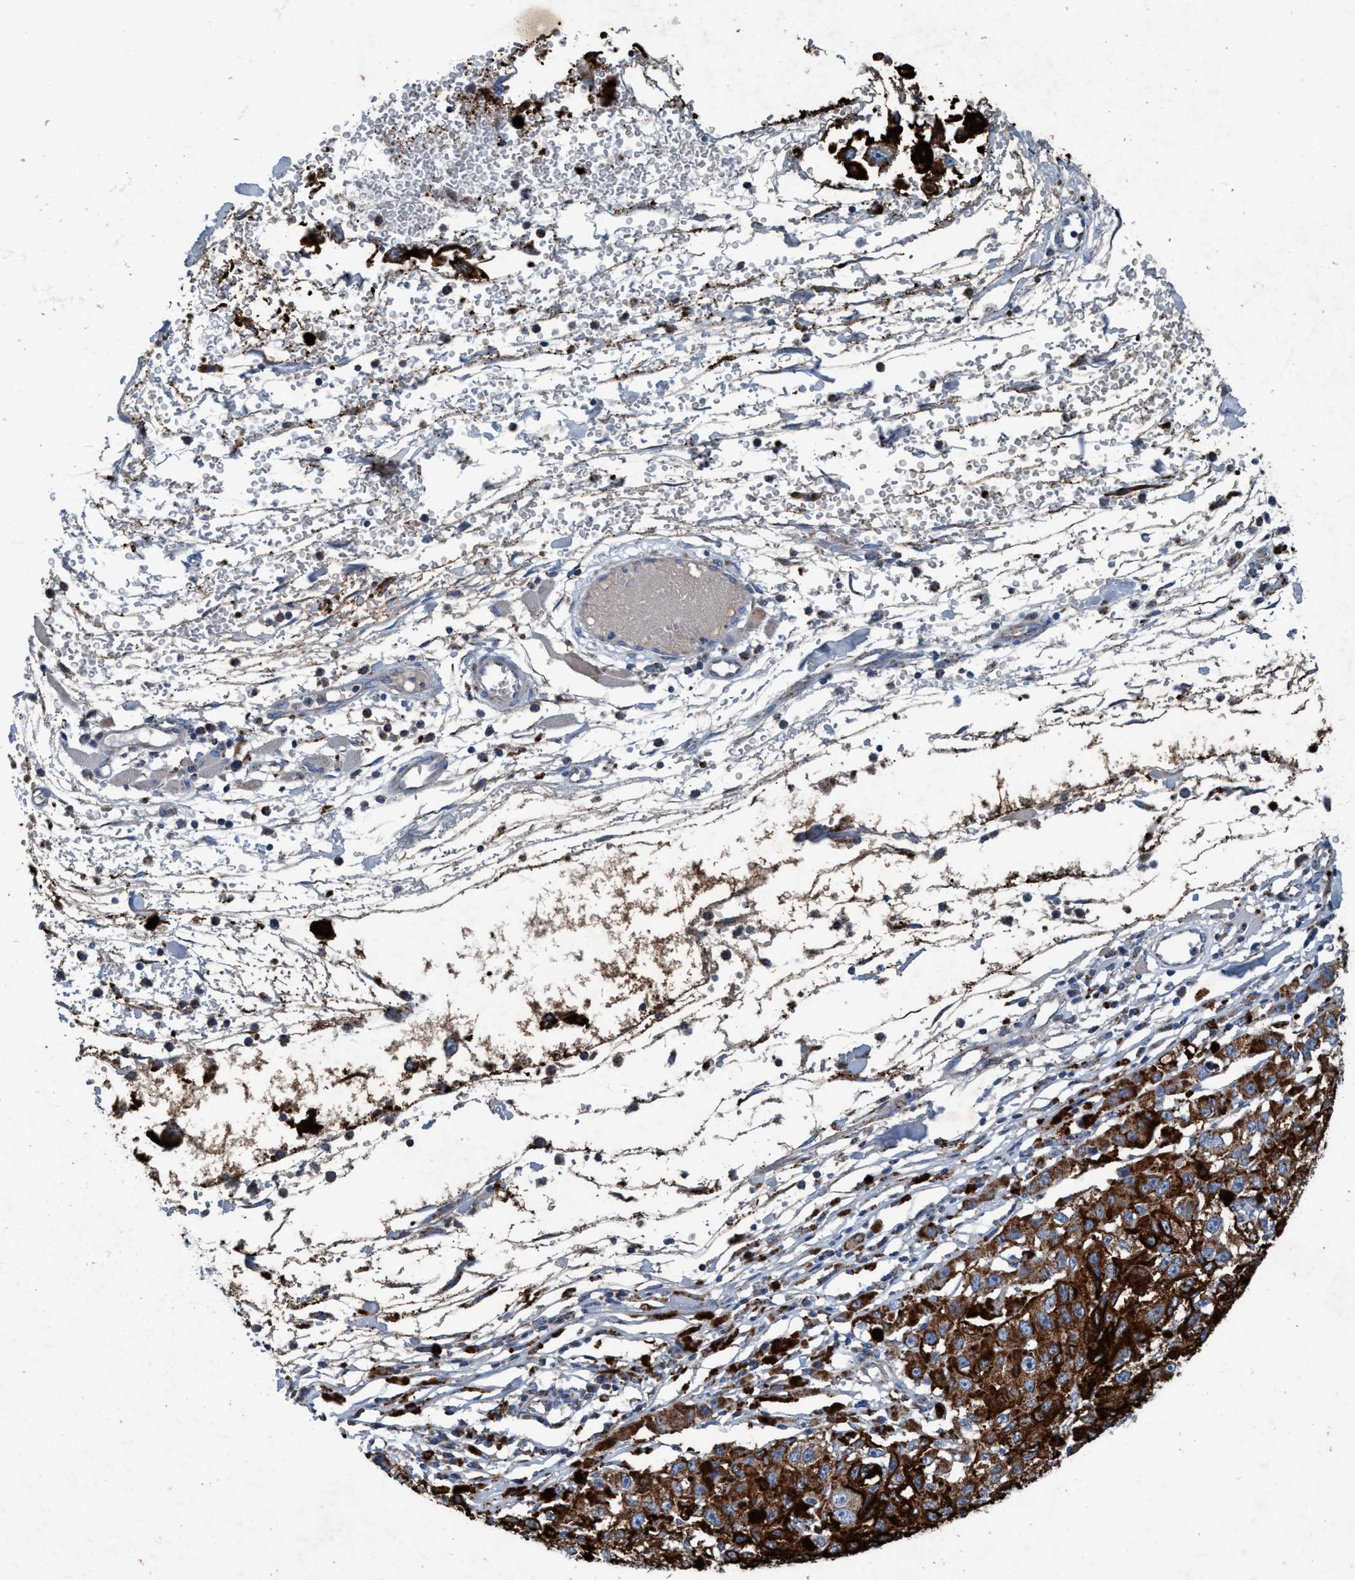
{"staining": {"intensity": "moderate", "quantity": ">75%", "location": "cytoplasmic/membranous"}, "tissue": "melanoma", "cell_type": "Tumor cells", "image_type": "cancer", "snomed": [{"axis": "morphology", "description": "Malignant melanoma, NOS"}, {"axis": "topography", "description": "Skin"}], "caption": "Melanoma stained with a brown dye reveals moderate cytoplasmic/membranous positive staining in approximately >75% of tumor cells.", "gene": "ANKFN1", "patient": {"sex": "female", "age": 104}}